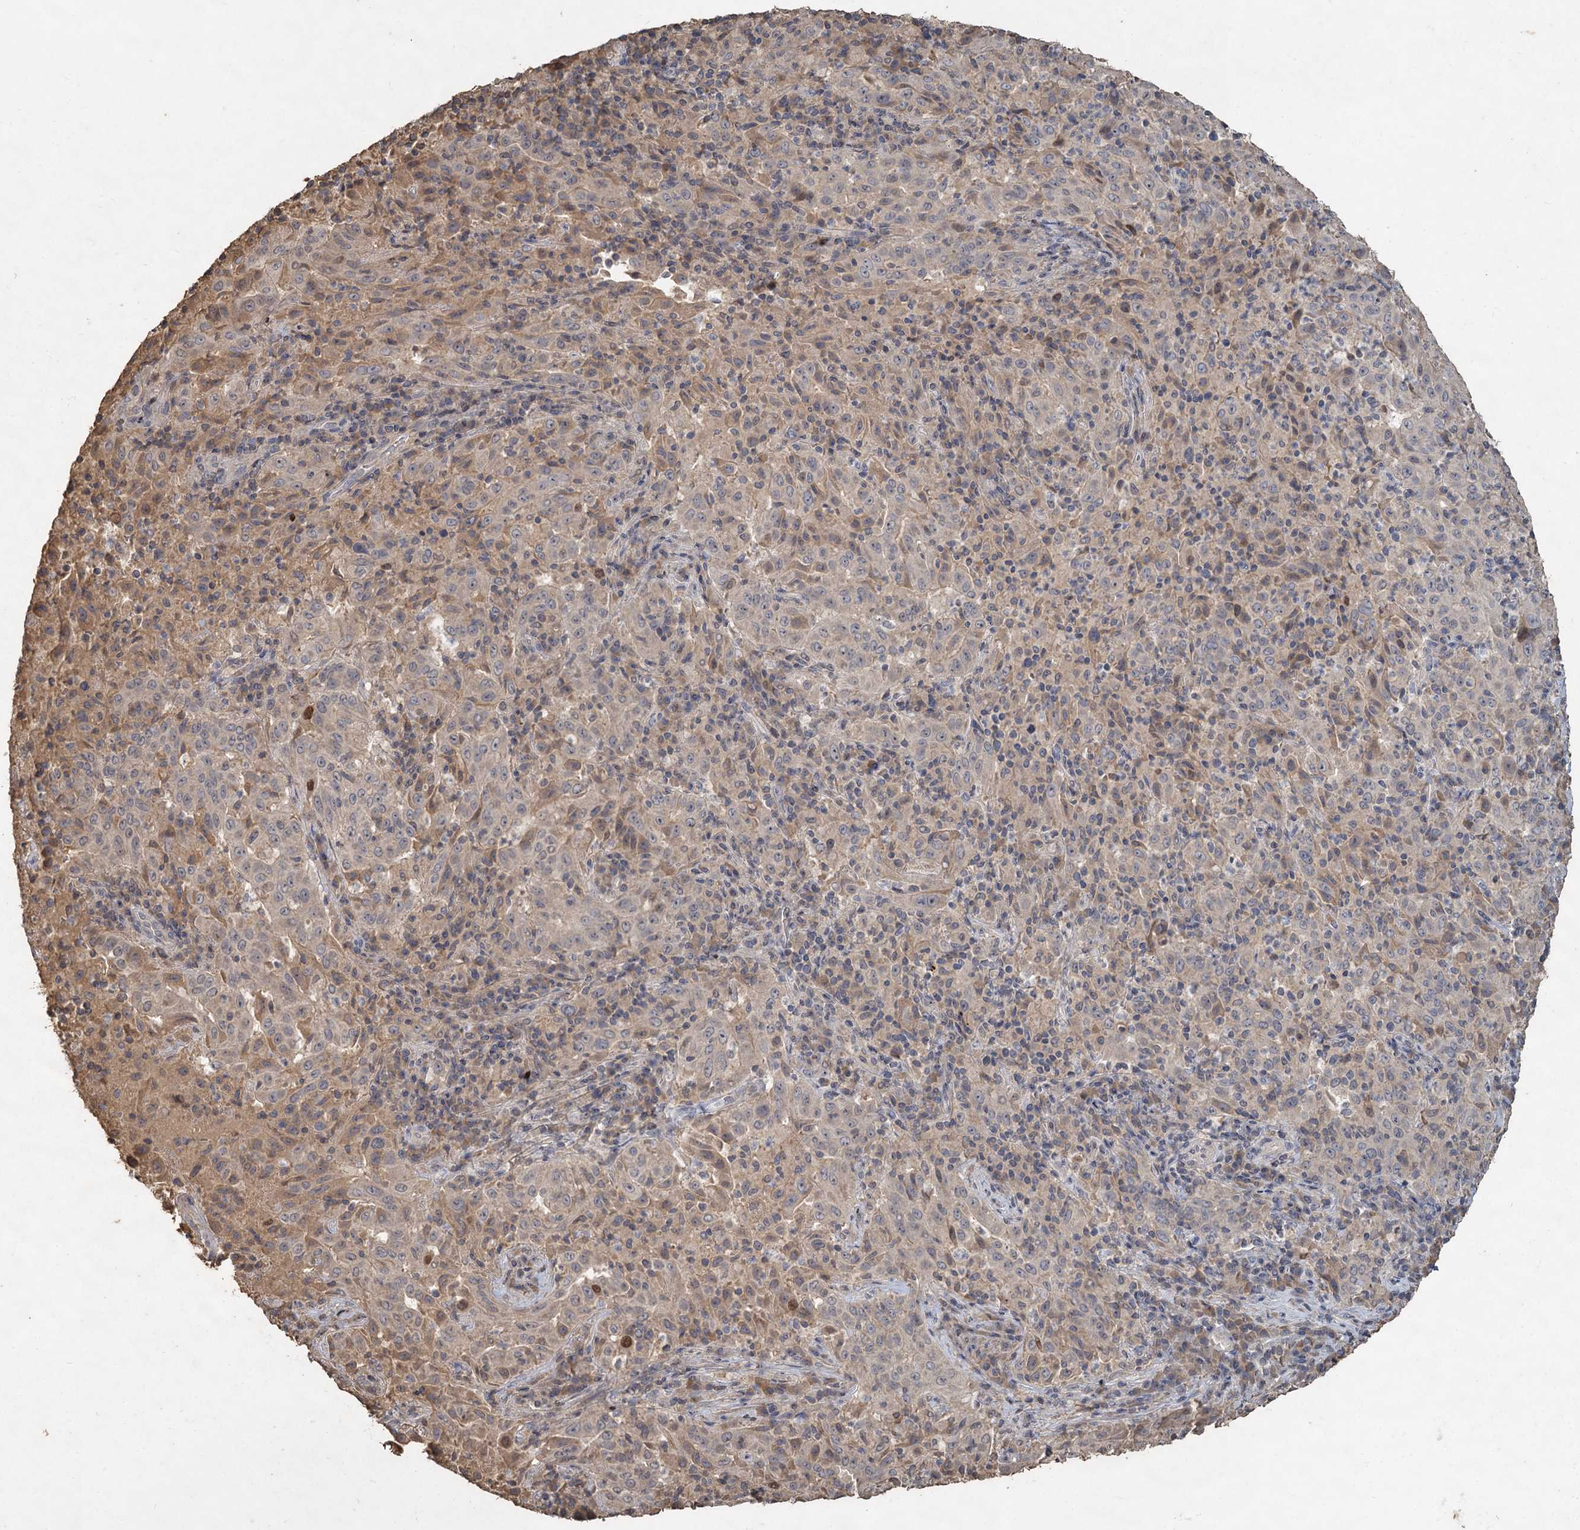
{"staining": {"intensity": "negative", "quantity": "none", "location": "none"}, "tissue": "pancreatic cancer", "cell_type": "Tumor cells", "image_type": "cancer", "snomed": [{"axis": "morphology", "description": "Adenocarcinoma, NOS"}, {"axis": "topography", "description": "Pancreas"}], "caption": "There is no significant staining in tumor cells of pancreatic cancer.", "gene": "CCDC61", "patient": {"sex": "male", "age": 63}}